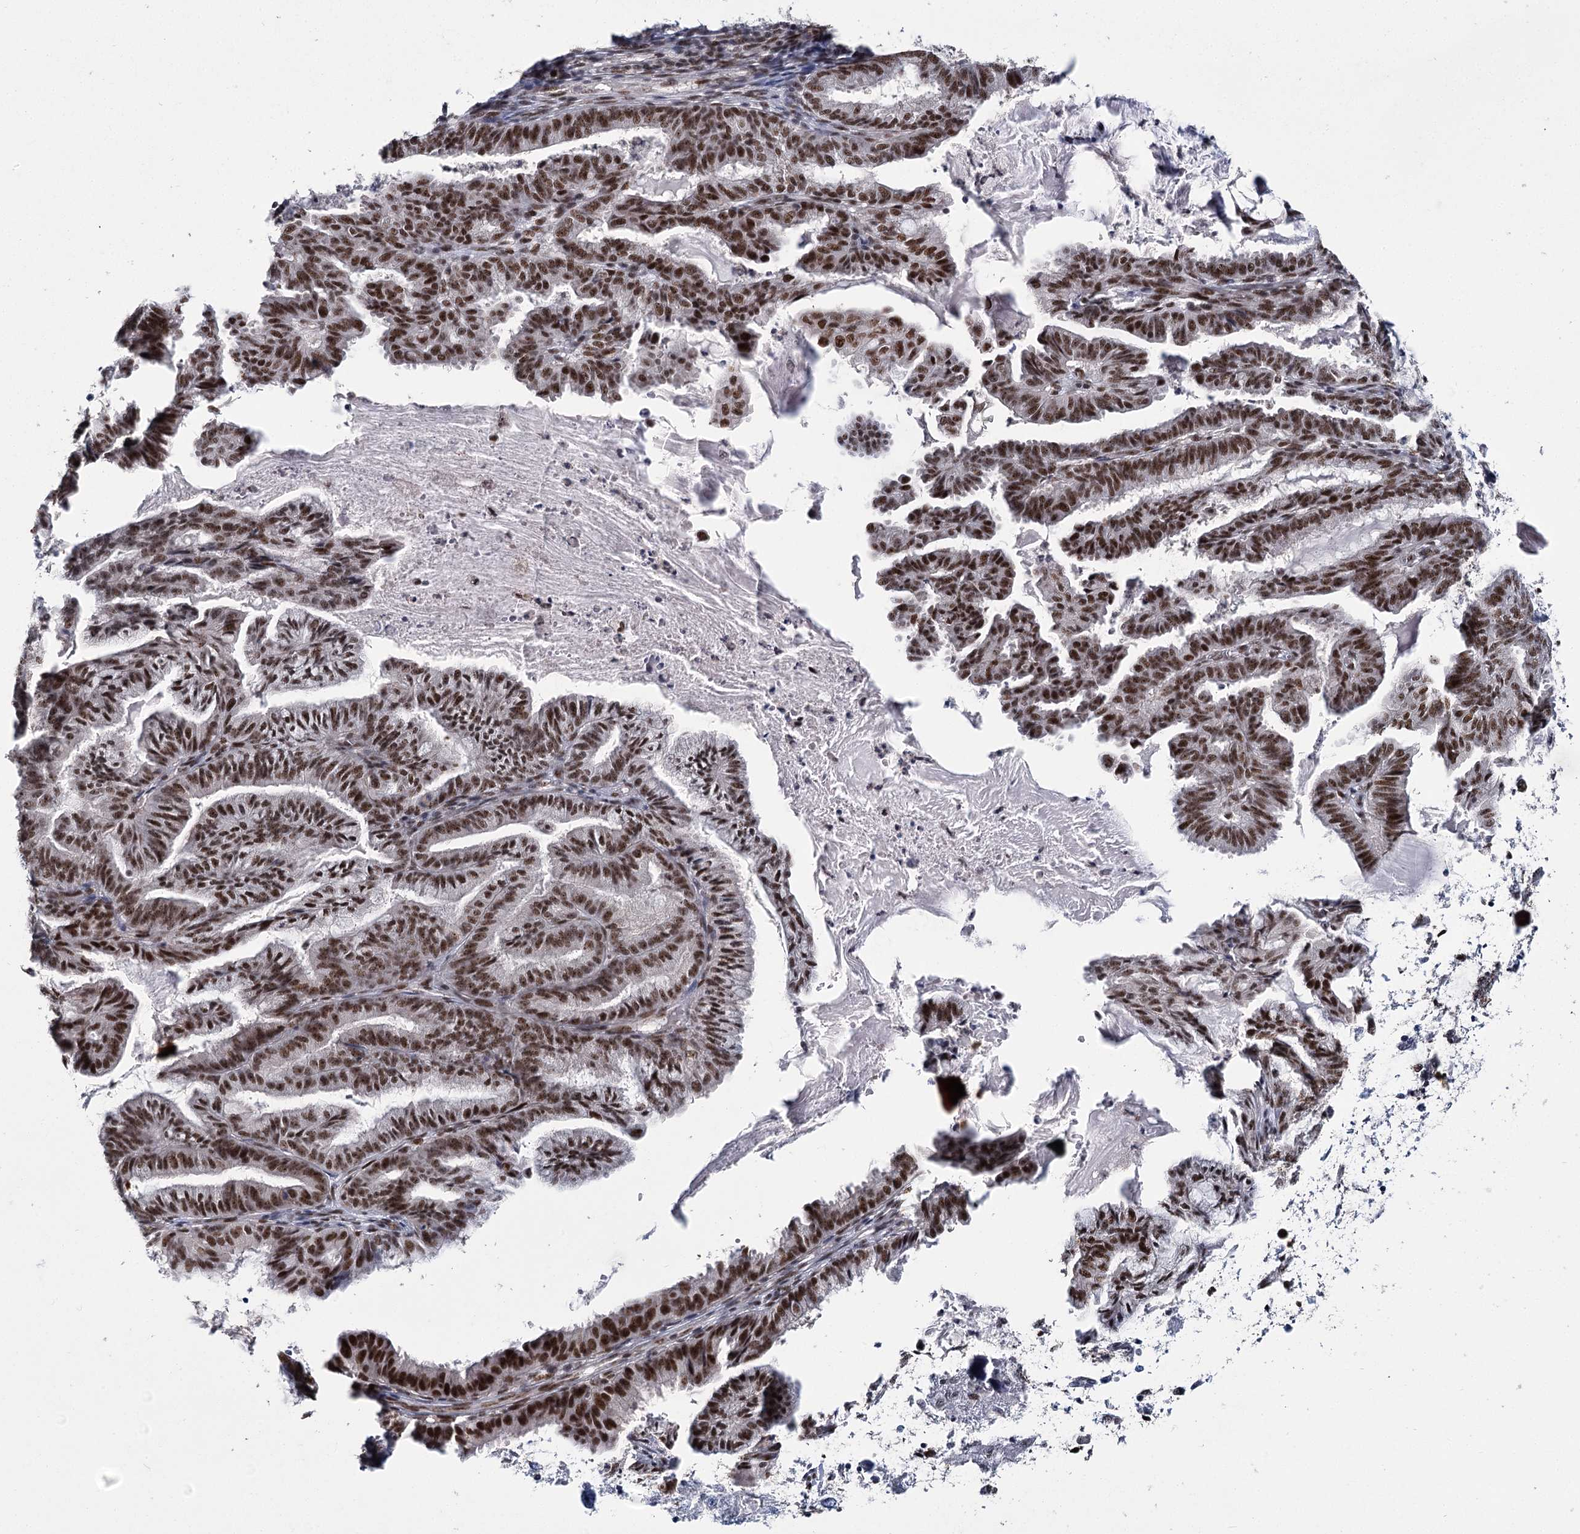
{"staining": {"intensity": "strong", "quantity": ">75%", "location": "nuclear"}, "tissue": "endometrial cancer", "cell_type": "Tumor cells", "image_type": "cancer", "snomed": [{"axis": "morphology", "description": "Adenocarcinoma, NOS"}, {"axis": "topography", "description": "Endometrium"}], "caption": "Immunohistochemistry (IHC) (DAB (3,3'-diaminobenzidine)) staining of human endometrial adenocarcinoma demonstrates strong nuclear protein staining in approximately >75% of tumor cells. Immunohistochemistry (IHC) stains the protein in brown and the nuclei are stained blue.", "gene": "SCAF8", "patient": {"sex": "female", "age": 86}}